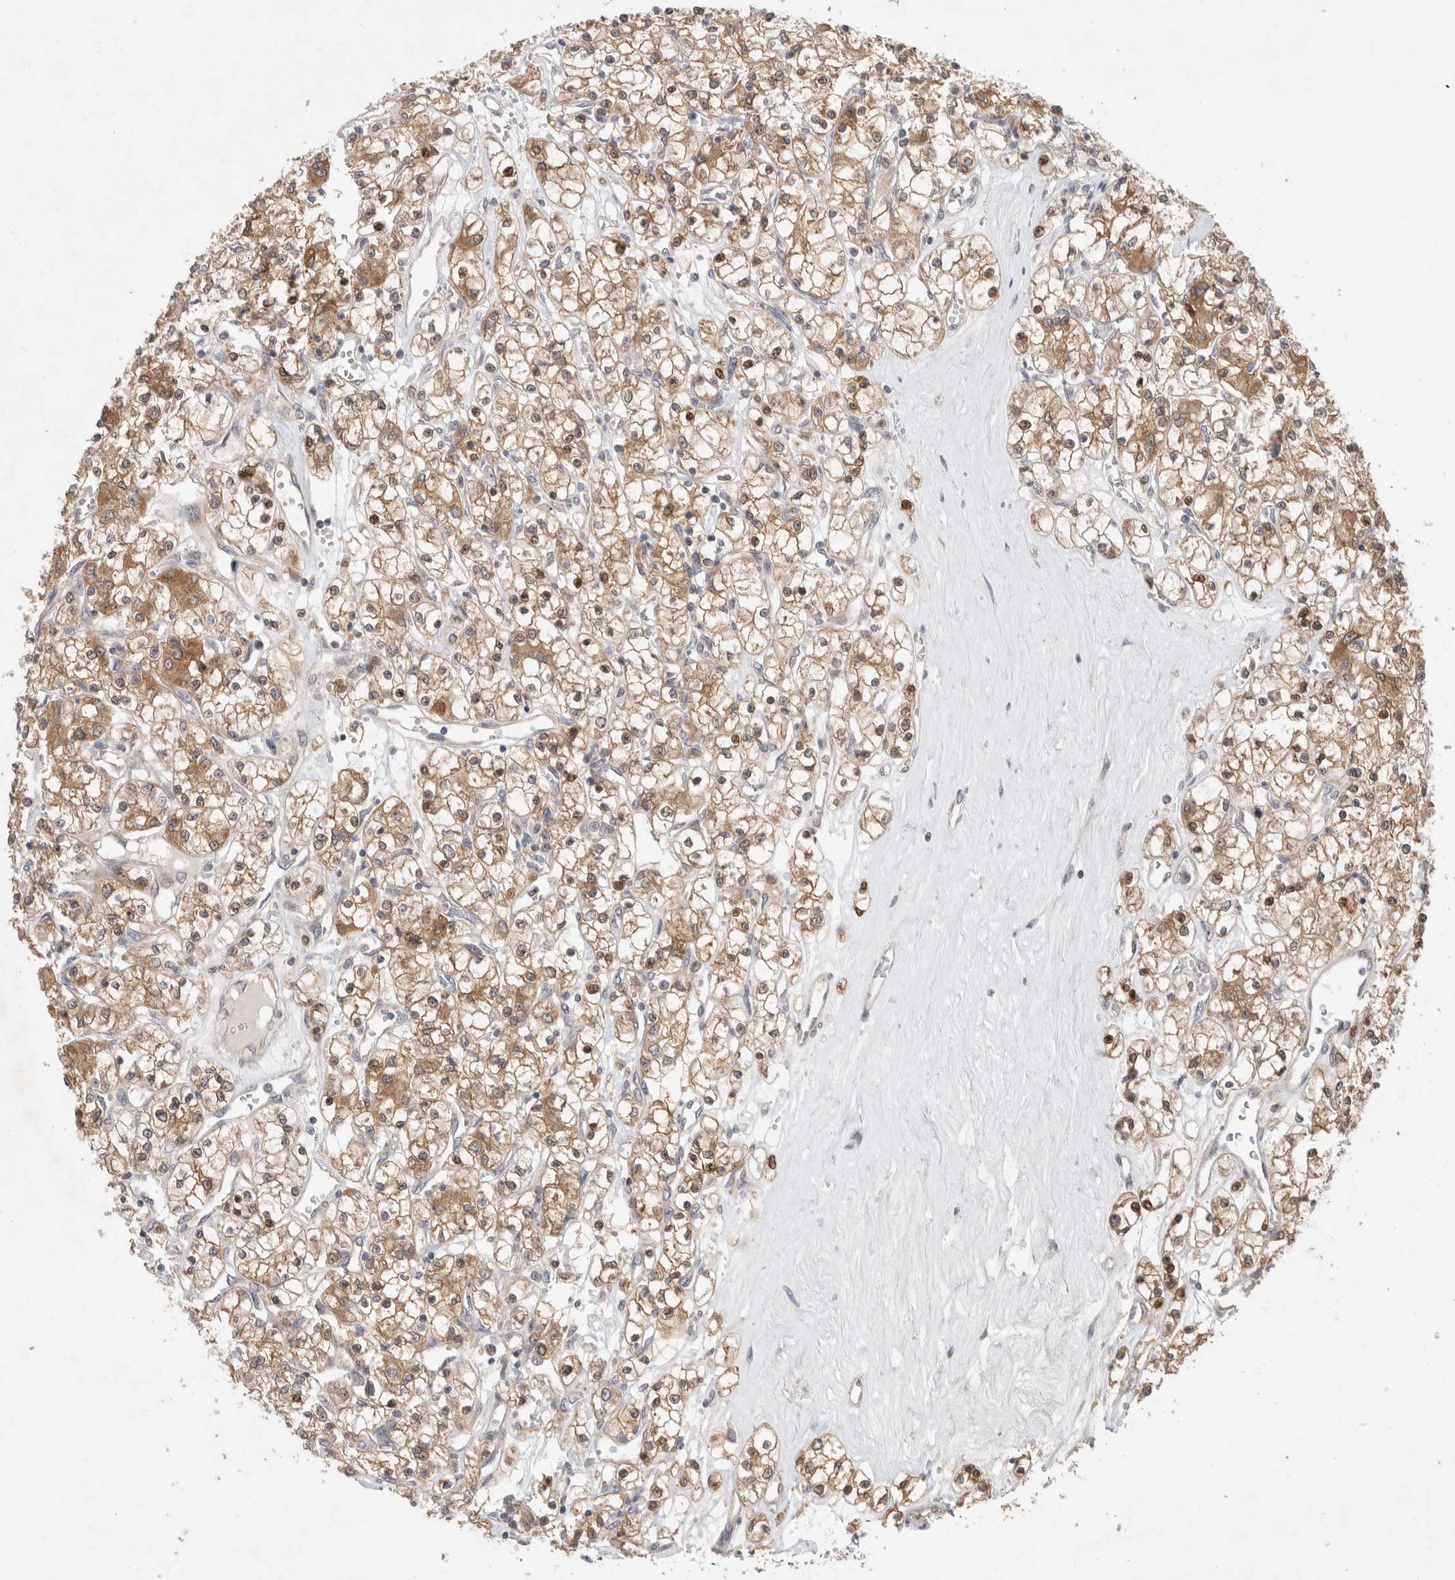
{"staining": {"intensity": "moderate", "quantity": ">75%", "location": "cytoplasmic/membranous,nuclear"}, "tissue": "renal cancer", "cell_type": "Tumor cells", "image_type": "cancer", "snomed": [{"axis": "morphology", "description": "Adenocarcinoma, NOS"}, {"axis": "topography", "description": "Kidney"}], "caption": "Immunohistochemical staining of human renal cancer shows moderate cytoplasmic/membranous and nuclear protein positivity in about >75% of tumor cells.", "gene": "SLC29A1", "patient": {"sex": "female", "age": 59}}